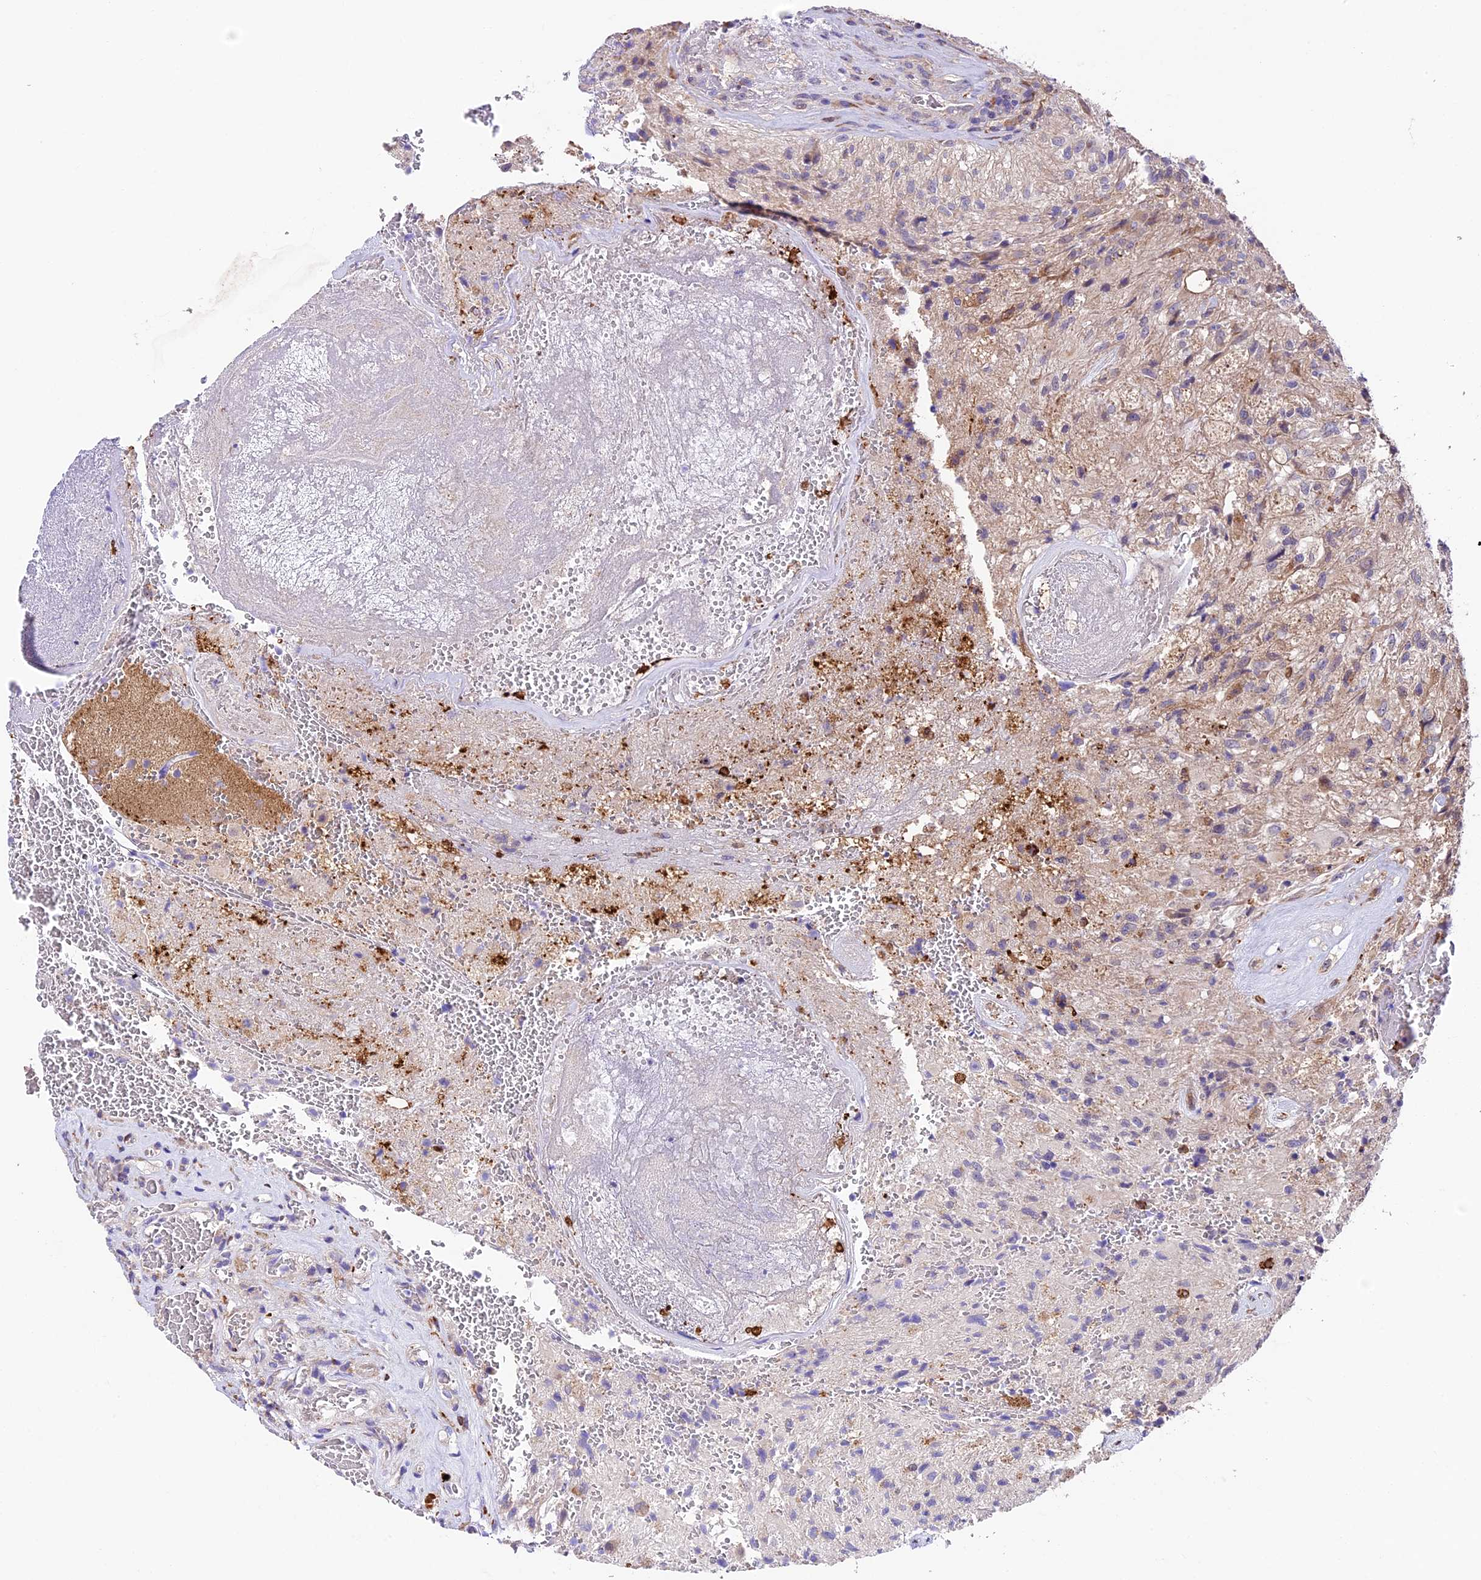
{"staining": {"intensity": "negative", "quantity": "none", "location": "none"}, "tissue": "glioma", "cell_type": "Tumor cells", "image_type": "cancer", "snomed": [{"axis": "morphology", "description": "Glioma, malignant, High grade"}, {"axis": "topography", "description": "Brain"}], "caption": "Immunohistochemical staining of human glioma reveals no significant staining in tumor cells.", "gene": "LSM7", "patient": {"sex": "male", "age": 56}}